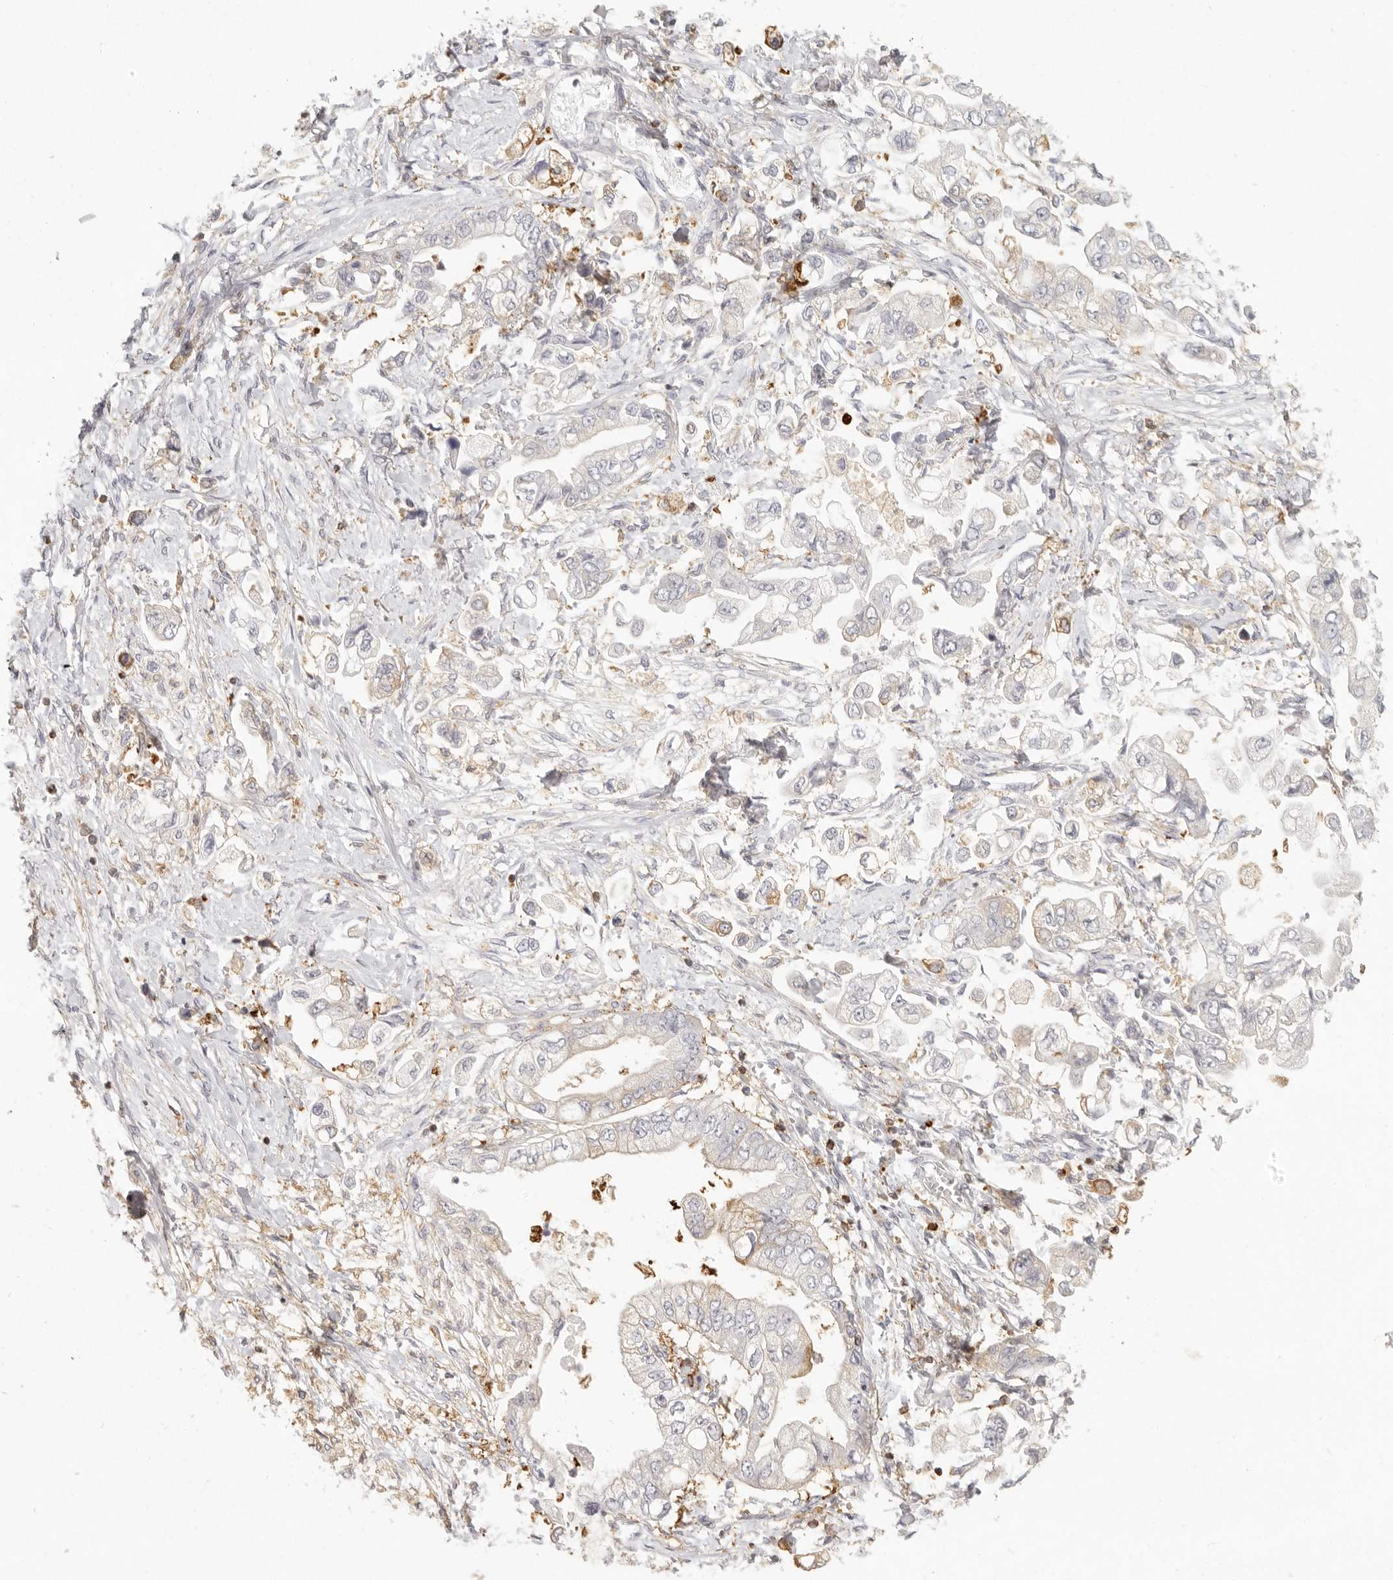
{"staining": {"intensity": "moderate", "quantity": "<25%", "location": "cytoplasmic/membranous"}, "tissue": "stomach cancer", "cell_type": "Tumor cells", "image_type": "cancer", "snomed": [{"axis": "morphology", "description": "Adenocarcinoma, NOS"}, {"axis": "topography", "description": "Stomach"}], "caption": "Stomach cancer (adenocarcinoma) stained with immunohistochemistry (IHC) shows moderate cytoplasmic/membranous staining in about <25% of tumor cells. Nuclei are stained in blue.", "gene": "NIBAN1", "patient": {"sex": "male", "age": 62}}